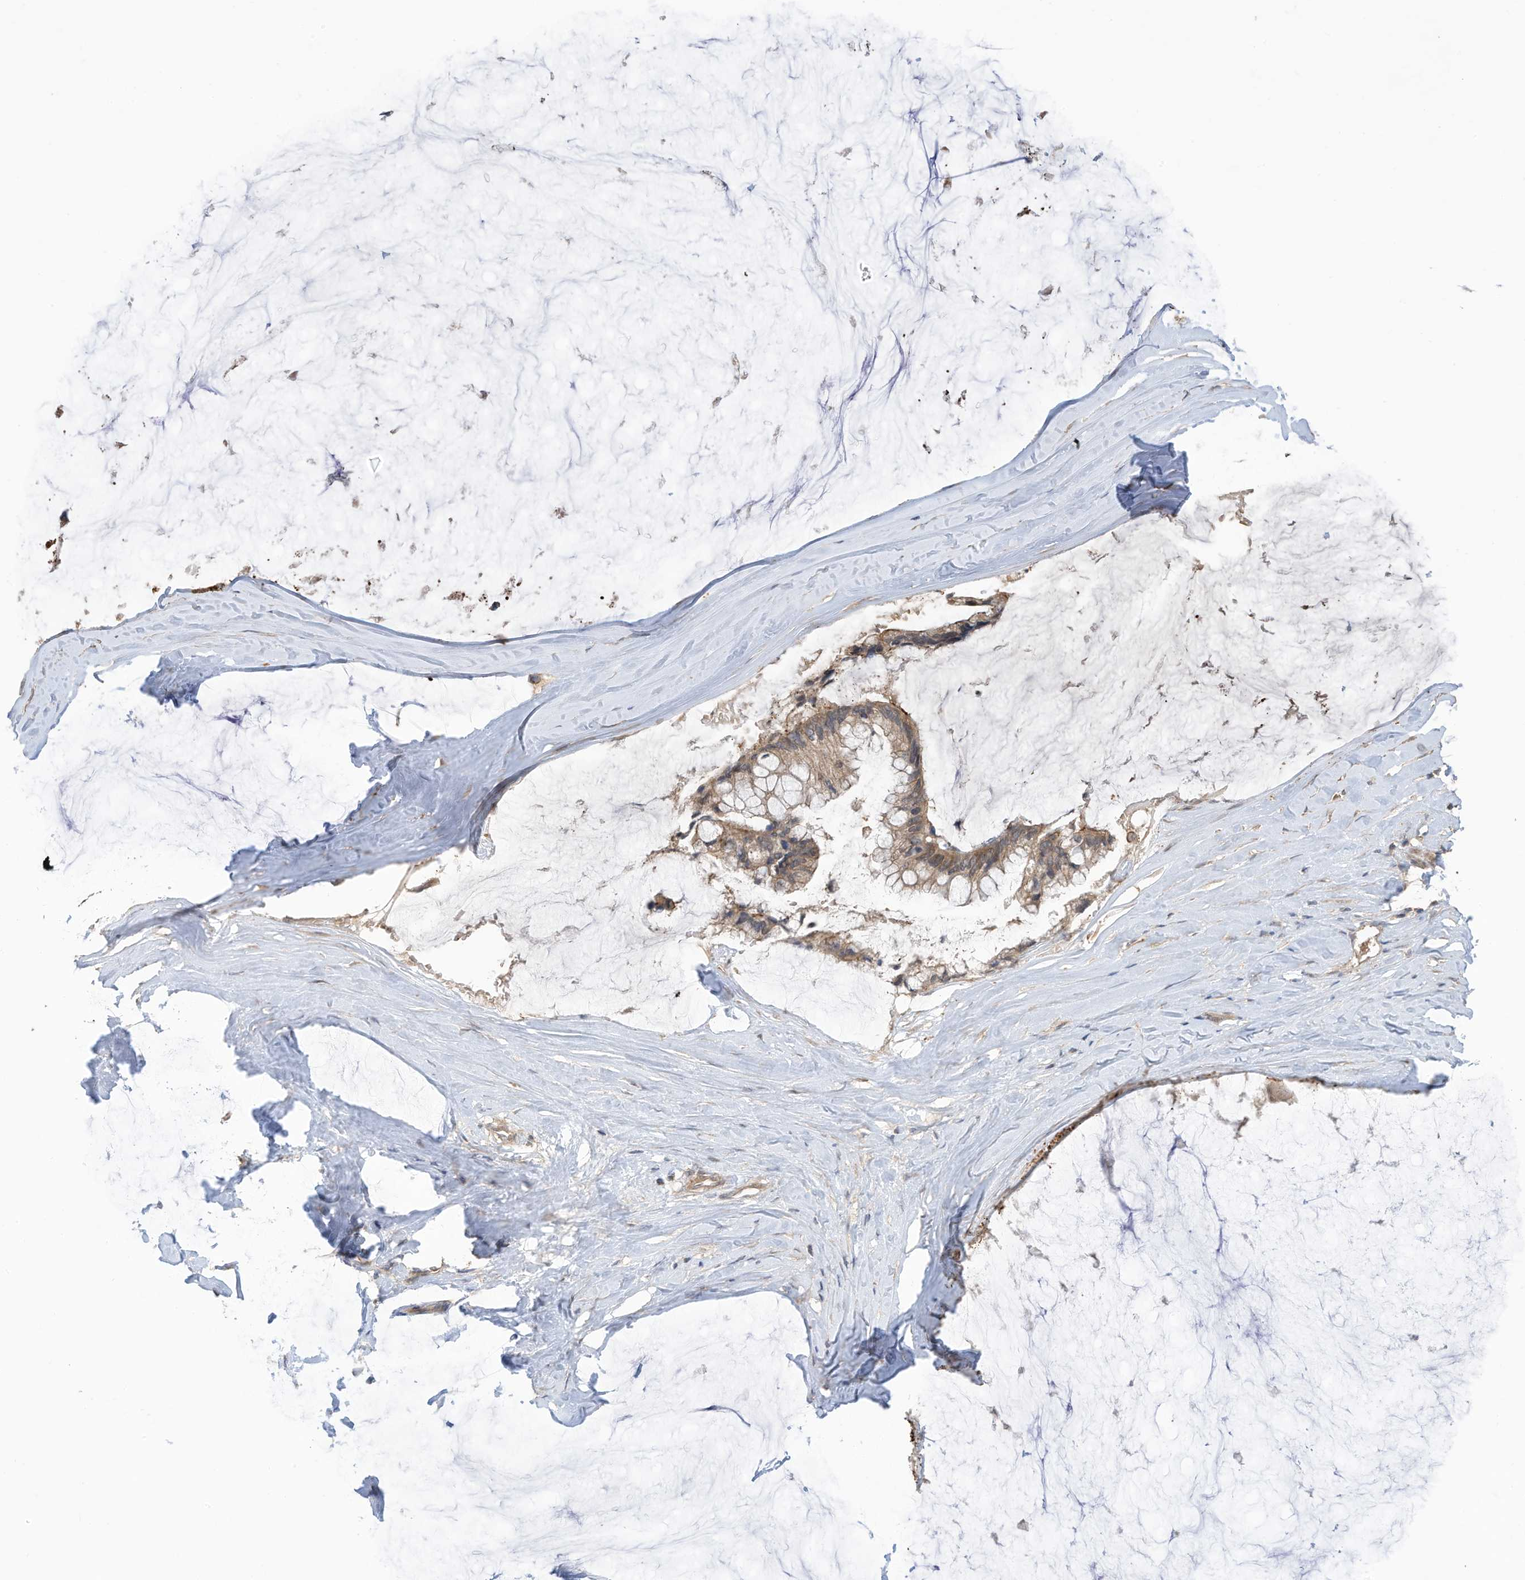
{"staining": {"intensity": "moderate", "quantity": "25%-75%", "location": "cytoplasmic/membranous"}, "tissue": "ovarian cancer", "cell_type": "Tumor cells", "image_type": "cancer", "snomed": [{"axis": "morphology", "description": "Cystadenocarcinoma, mucinous, NOS"}, {"axis": "topography", "description": "Ovary"}], "caption": "Immunohistochemistry (IHC) photomicrograph of neoplastic tissue: mucinous cystadenocarcinoma (ovarian) stained using immunohistochemistry reveals medium levels of moderate protein expression localized specifically in the cytoplasmic/membranous of tumor cells, appearing as a cytoplasmic/membranous brown color.", "gene": "REC8", "patient": {"sex": "female", "age": 39}}